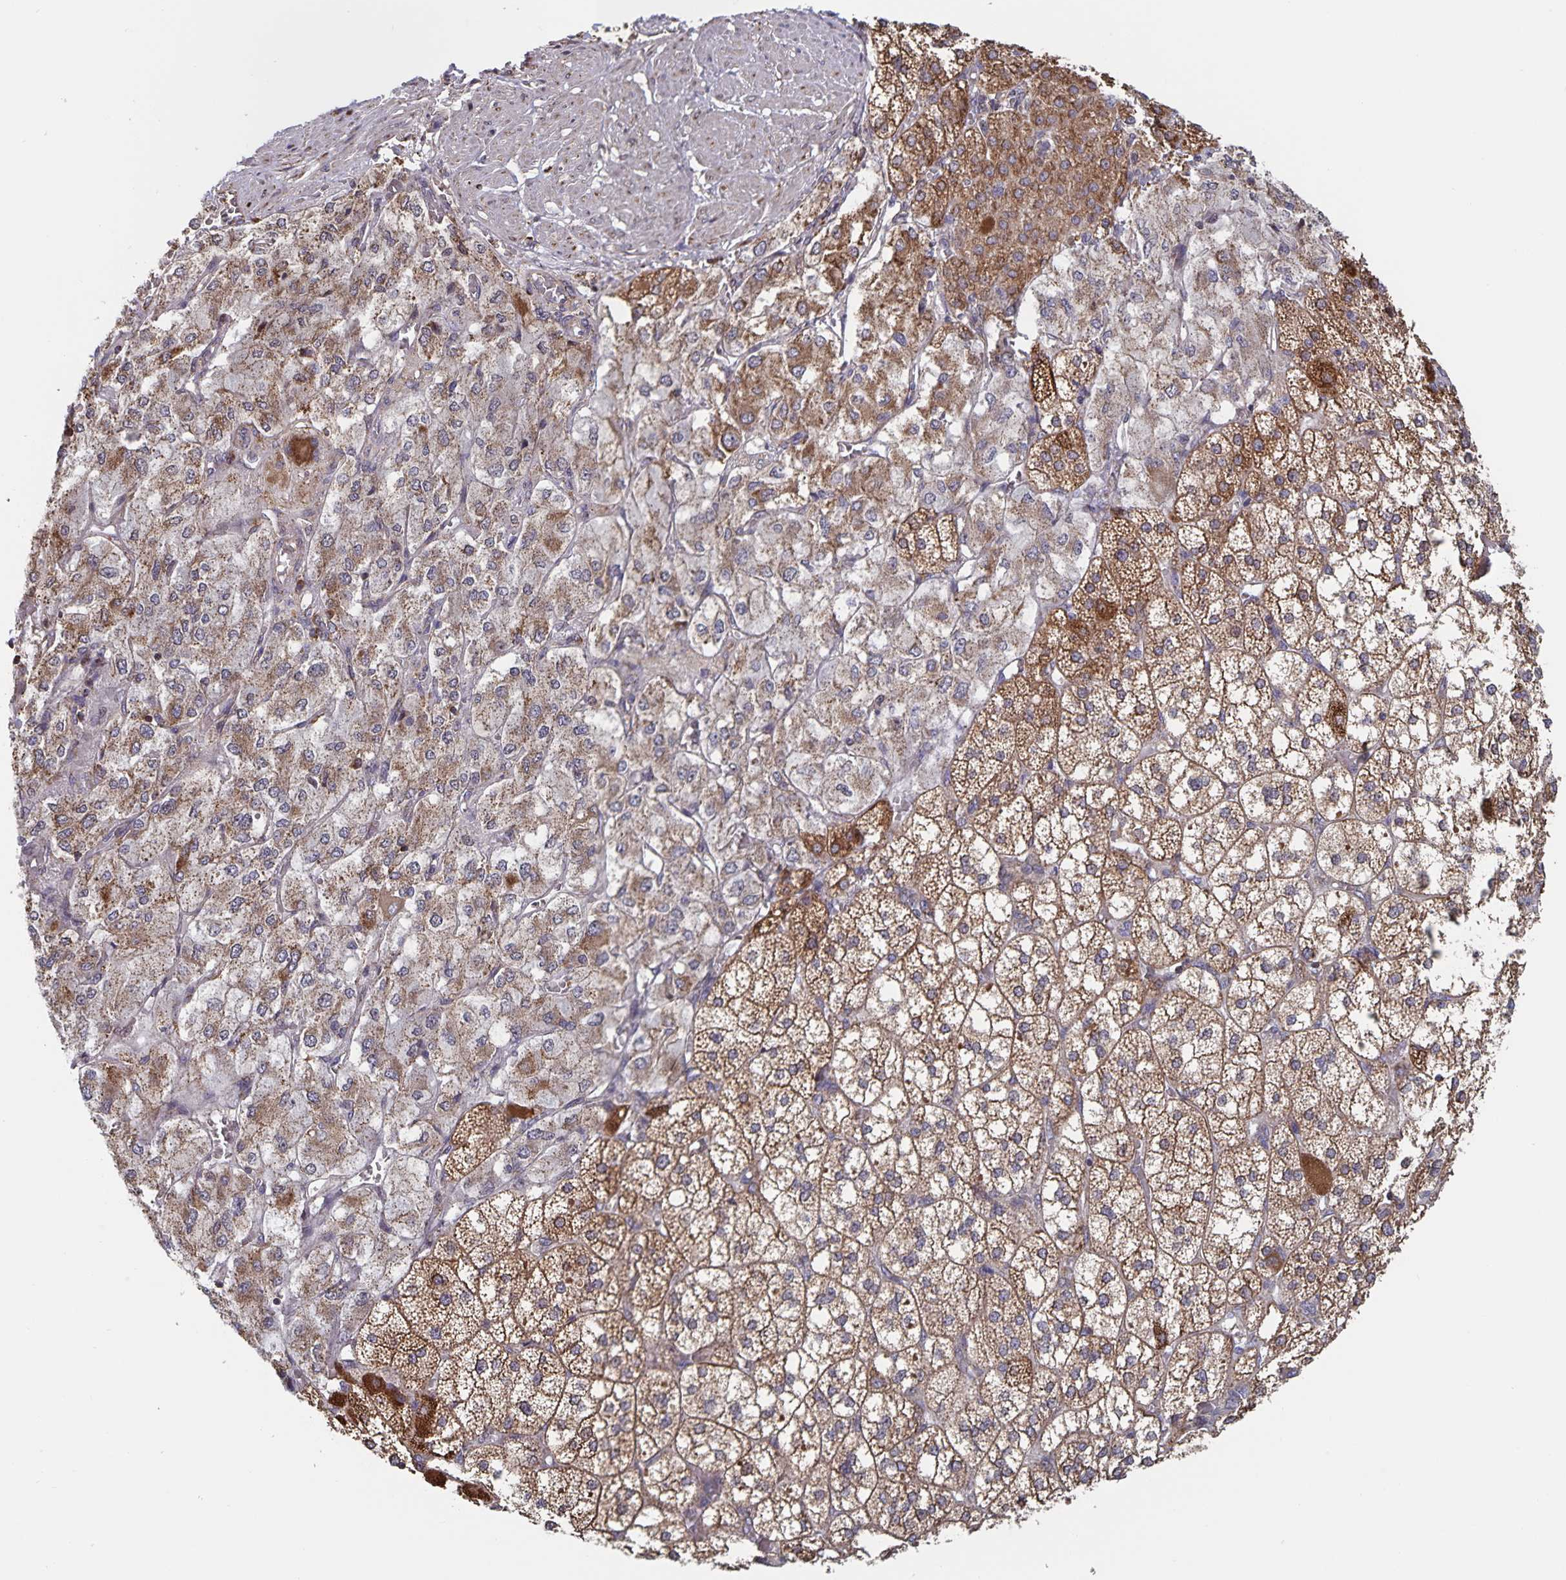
{"staining": {"intensity": "strong", "quantity": "25%-75%", "location": "cytoplasmic/membranous"}, "tissue": "adrenal gland", "cell_type": "Glandular cells", "image_type": "normal", "snomed": [{"axis": "morphology", "description": "Normal tissue, NOS"}, {"axis": "topography", "description": "Adrenal gland"}], "caption": "The histopathology image exhibits a brown stain indicating the presence of a protein in the cytoplasmic/membranous of glandular cells in adrenal gland.", "gene": "ACACA", "patient": {"sex": "female", "age": 60}}